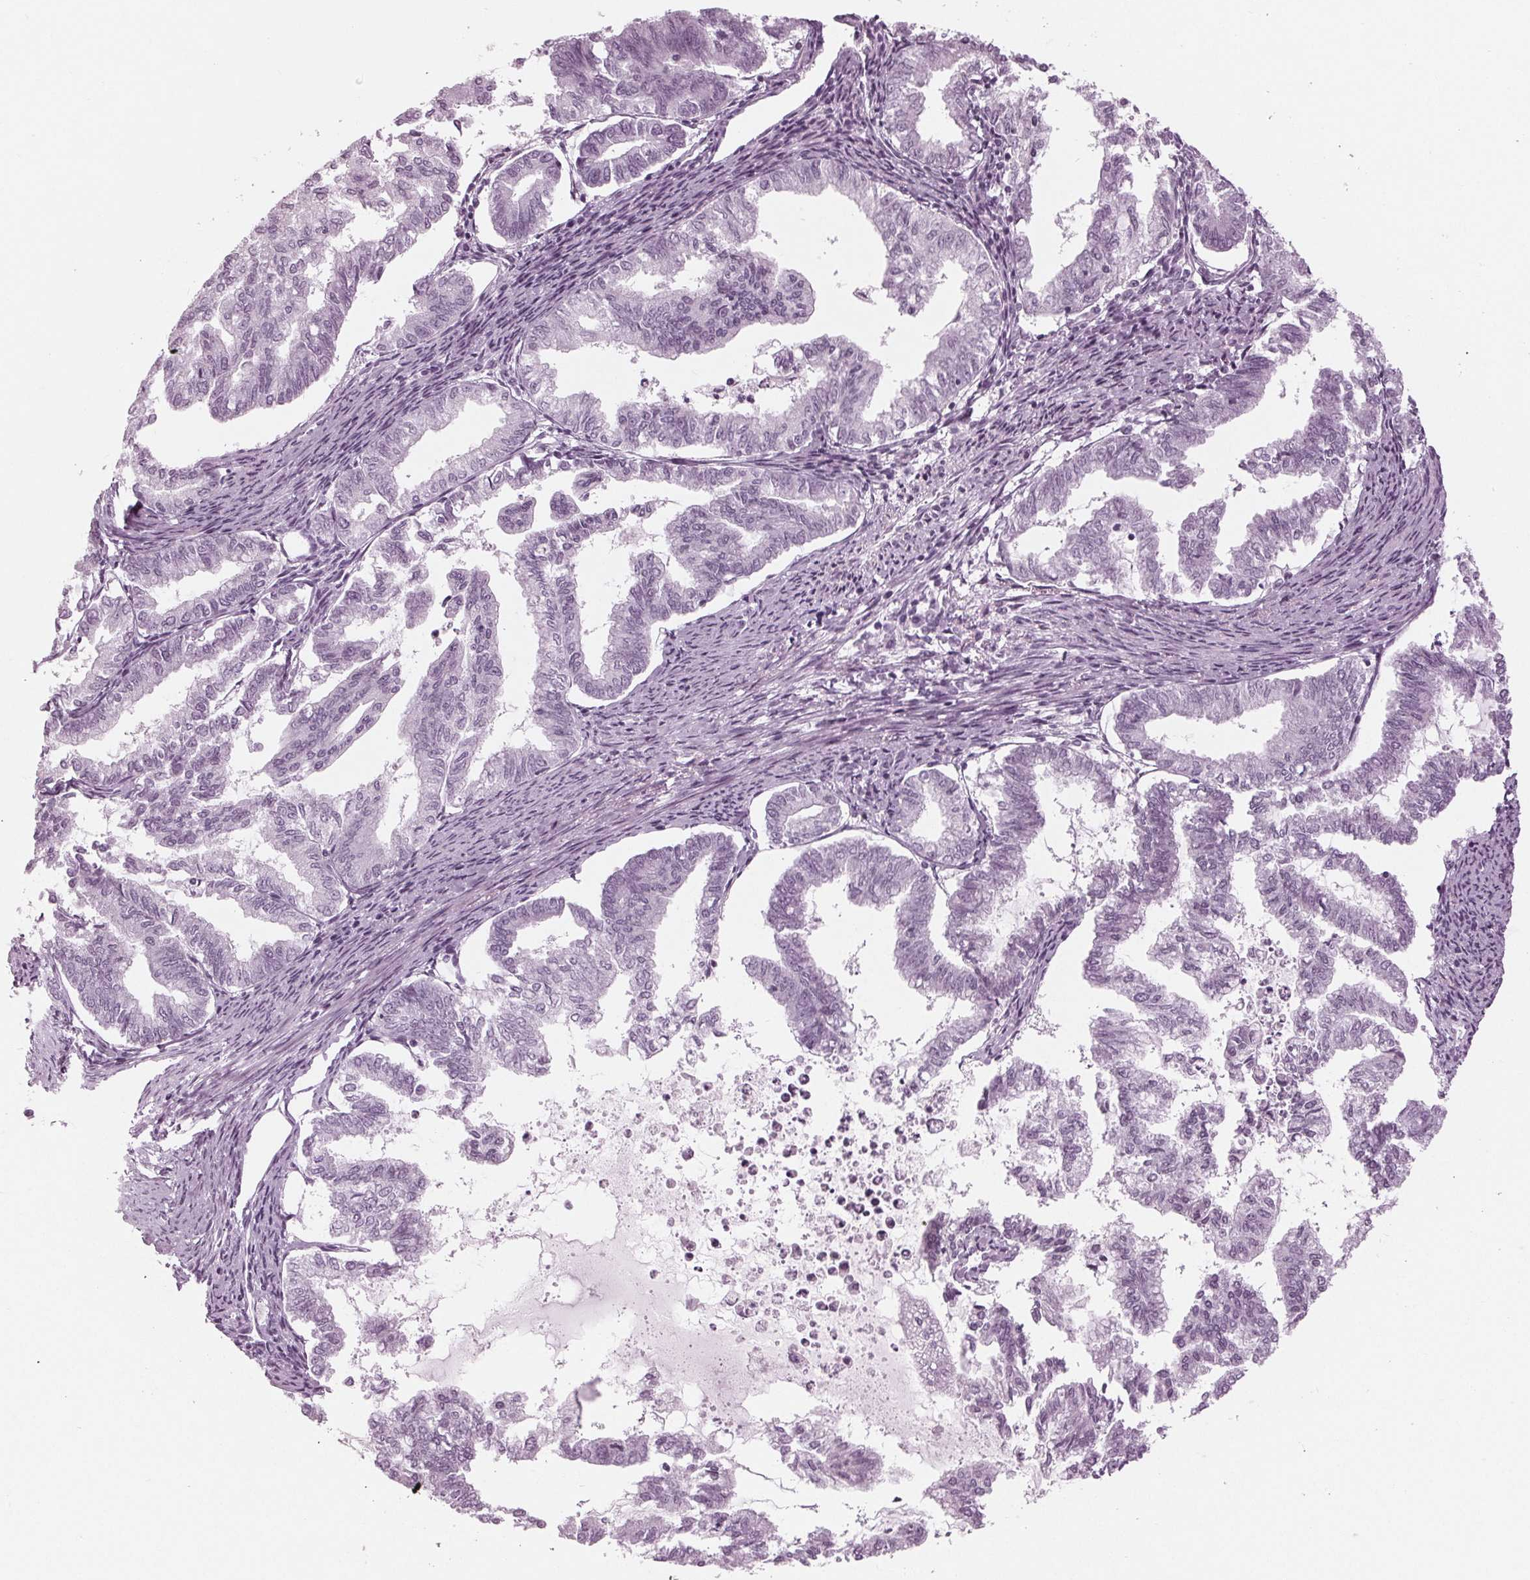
{"staining": {"intensity": "negative", "quantity": "none", "location": "none"}, "tissue": "endometrial cancer", "cell_type": "Tumor cells", "image_type": "cancer", "snomed": [{"axis": "morphology", "description": "Adenocarcinoma, NOS"}, {"axis": "topography", "description": "Endometrium"}], "caption": "IHC image of neoplastic tissue: human endometrial cancer (adenocarcinoma) stained with DAB reveals no significant protein positivity in tumor cells.", "gene": "KRT28", "patient": {"sex": "female", "age": 79}}